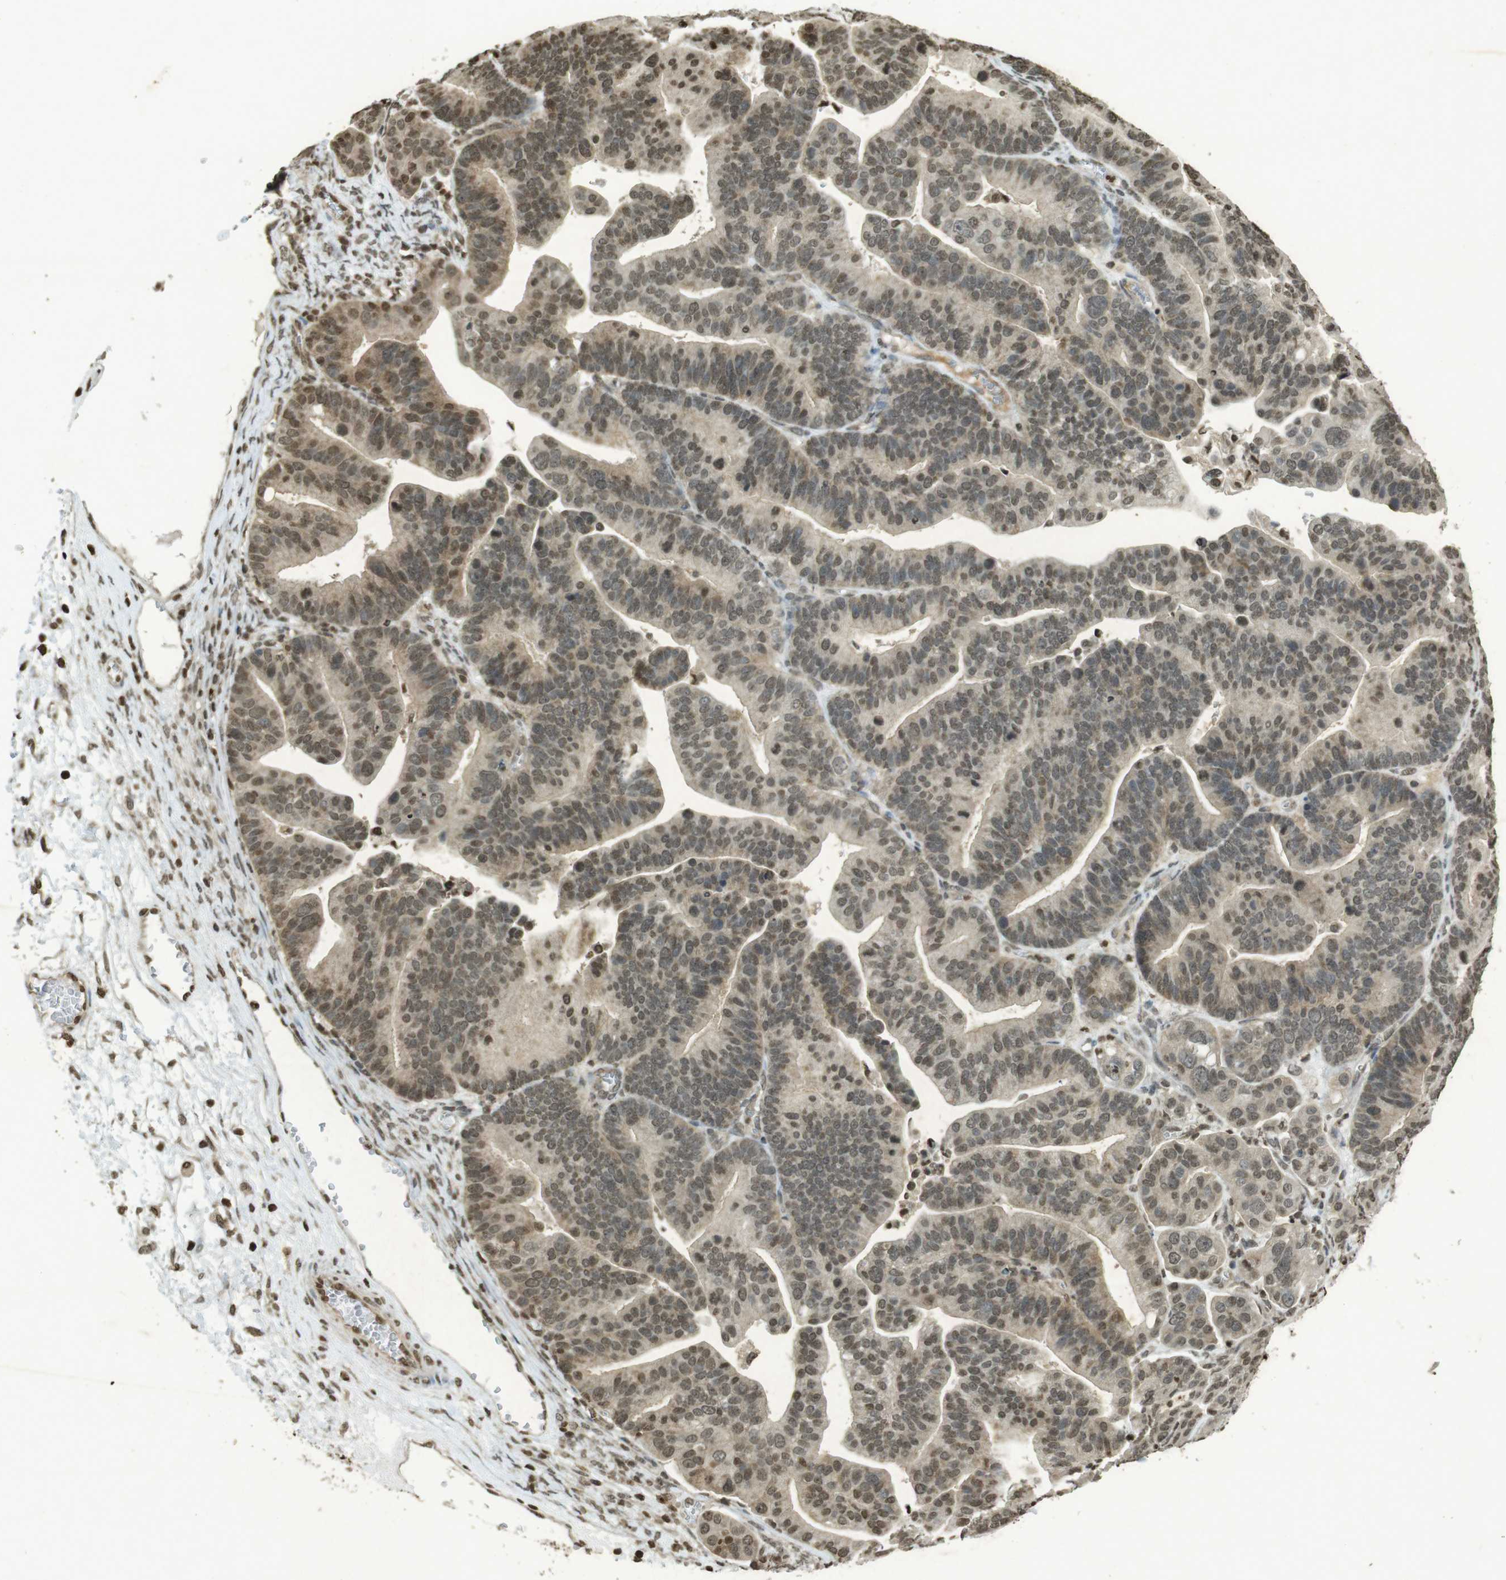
{"staining": {"intensity": "weak", "quantity": ">75%", "location": "nuclear"}, "tissue": "ovarian cancer", "cell_type": "Tumor cells", "image_type": "cancer", "snomed": [{"axis": "morphology", "description": "Cystadenocarcinoma, serous, NOS"}, {"axis": "topography", "description": "Ovary"}], "caption": "This micrograph demonstrates immunohistochemistry (IHC) staining of human ovarian cancer (serous cystadenocarcinoma), with low weak nuclear expression in approximately >75% of tumor cells.", "gene": "ORC4", "patient": {"sex": "female", "age": 56}}